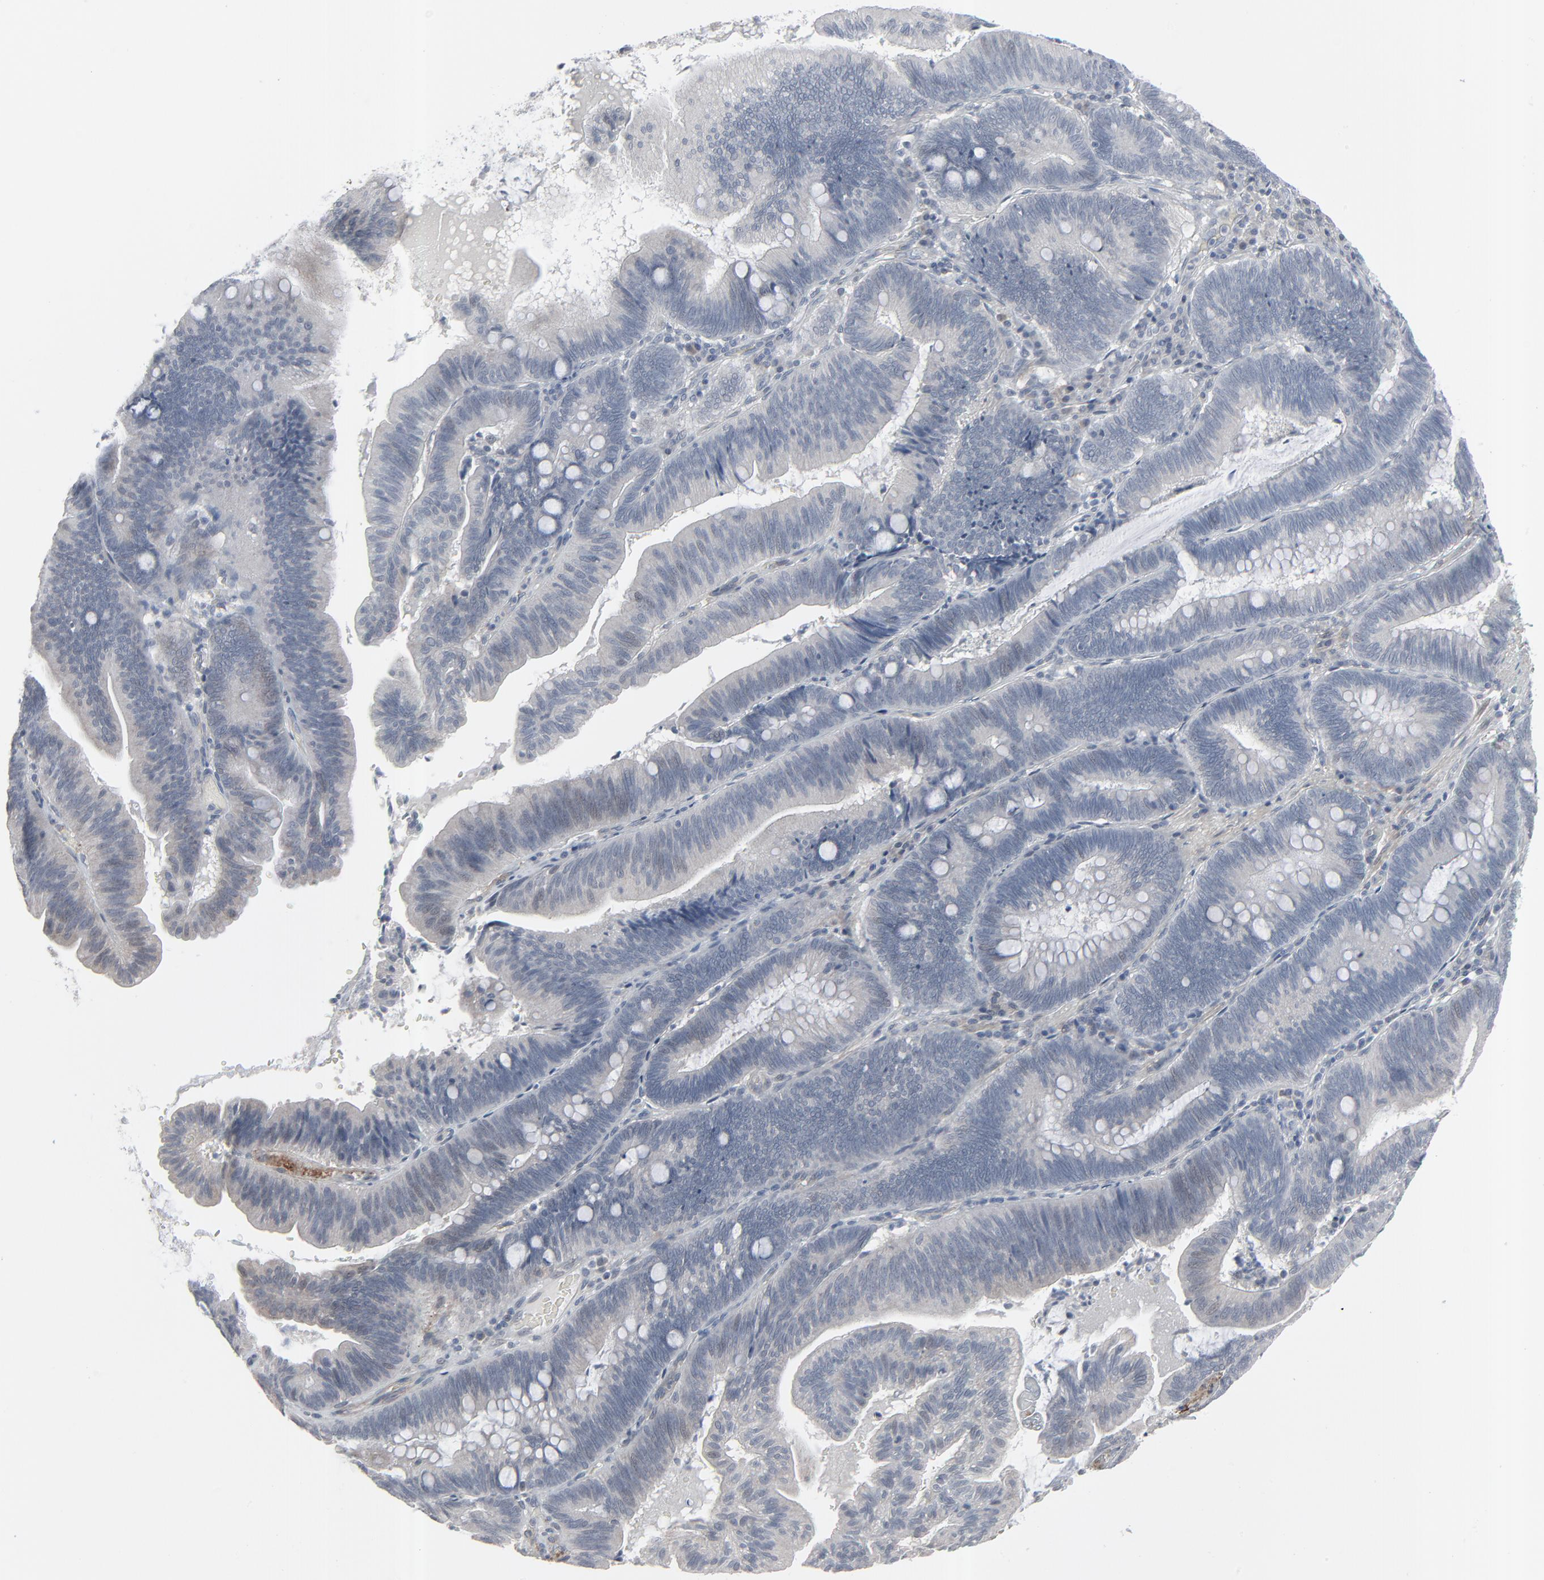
{"staining": {"intensity": "negative", "quantity": "none", "location": "none"}, "tissue": "pancreatic cancer", "cell_type": "Tumor cells", "image_type": "cancer", "snomed": [{"axis": "morphology", "description": "Adenocarcinoma, NOS"}, {"axis": "topography", "description": "Pancreas"}], "caption": "A micrograph of pancreatic cancer (adenocarcinoma) stained for a protein demonstrates no brown staining in tumor cells. (DAB immunohistochemistry (IHC) with hematoxylin counter stain).", "gene": "NEUROD1", "patient": {"sex": "male", "age": 82}}